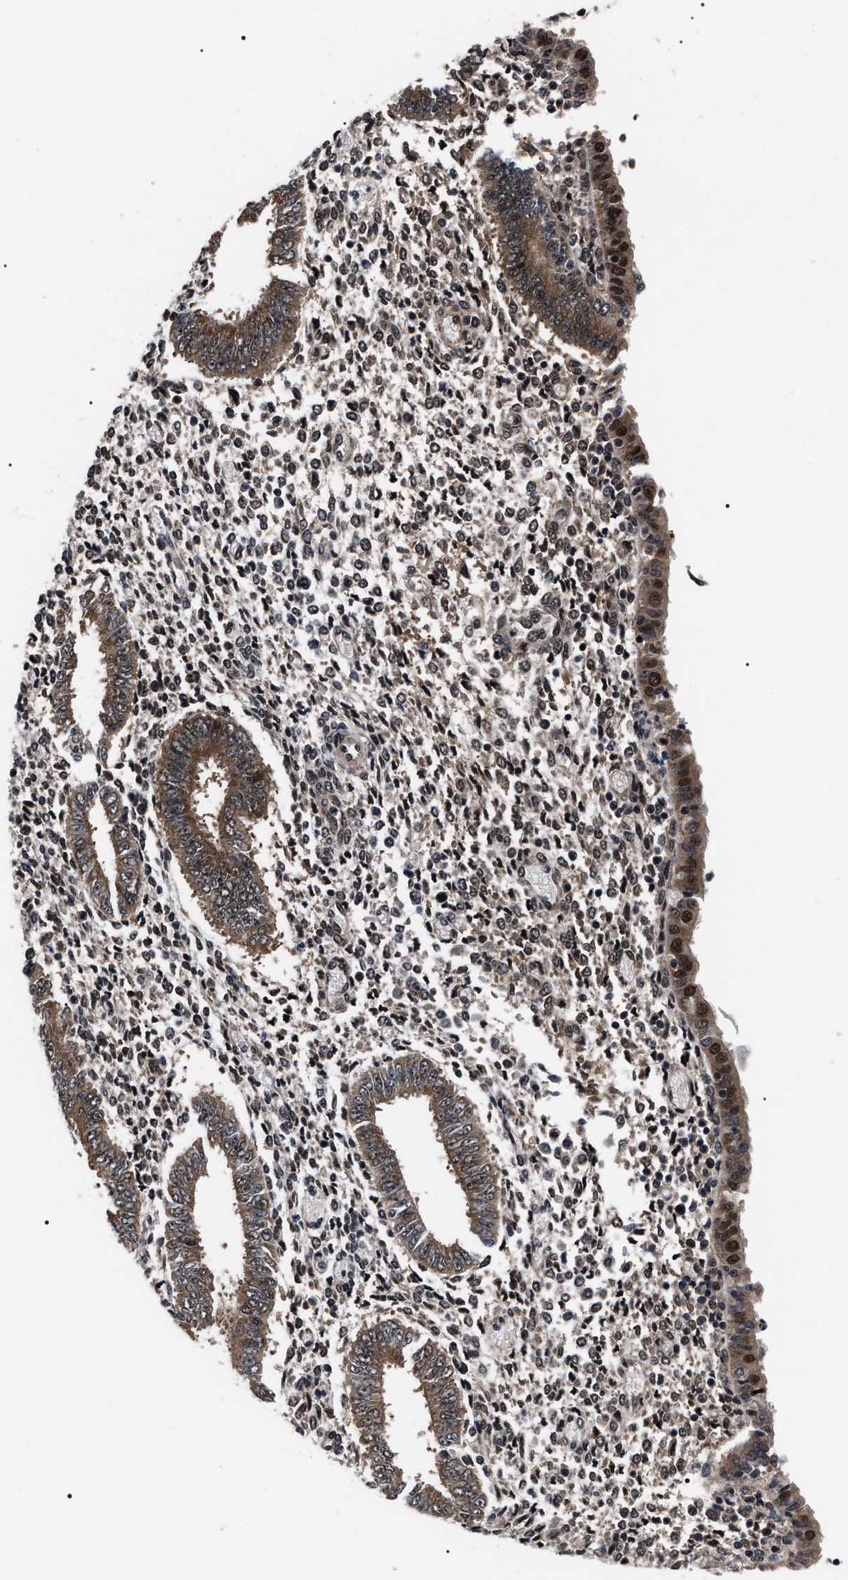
{"staining": {"intensity": "moderate", "quantity": "25%-75%", "location": "nuclear"}, "tissue": "endometrium", "cell_type": "Cells in endometrial stroma", "image_type": "normal", "snomed": [{"axis": "morphology", "description": "Normal tissue, NOS"}, {"axis": "topography", "description": "Endometrium"}], "caption": "Brown immunohistochemical staining in benign endometrium reveals moderate nuclear positivity in approximately 25%-75% of cells in endometrial stroma.", "gene": "CSNK2A1", "patient": {"sex": "female", "age": 35}}